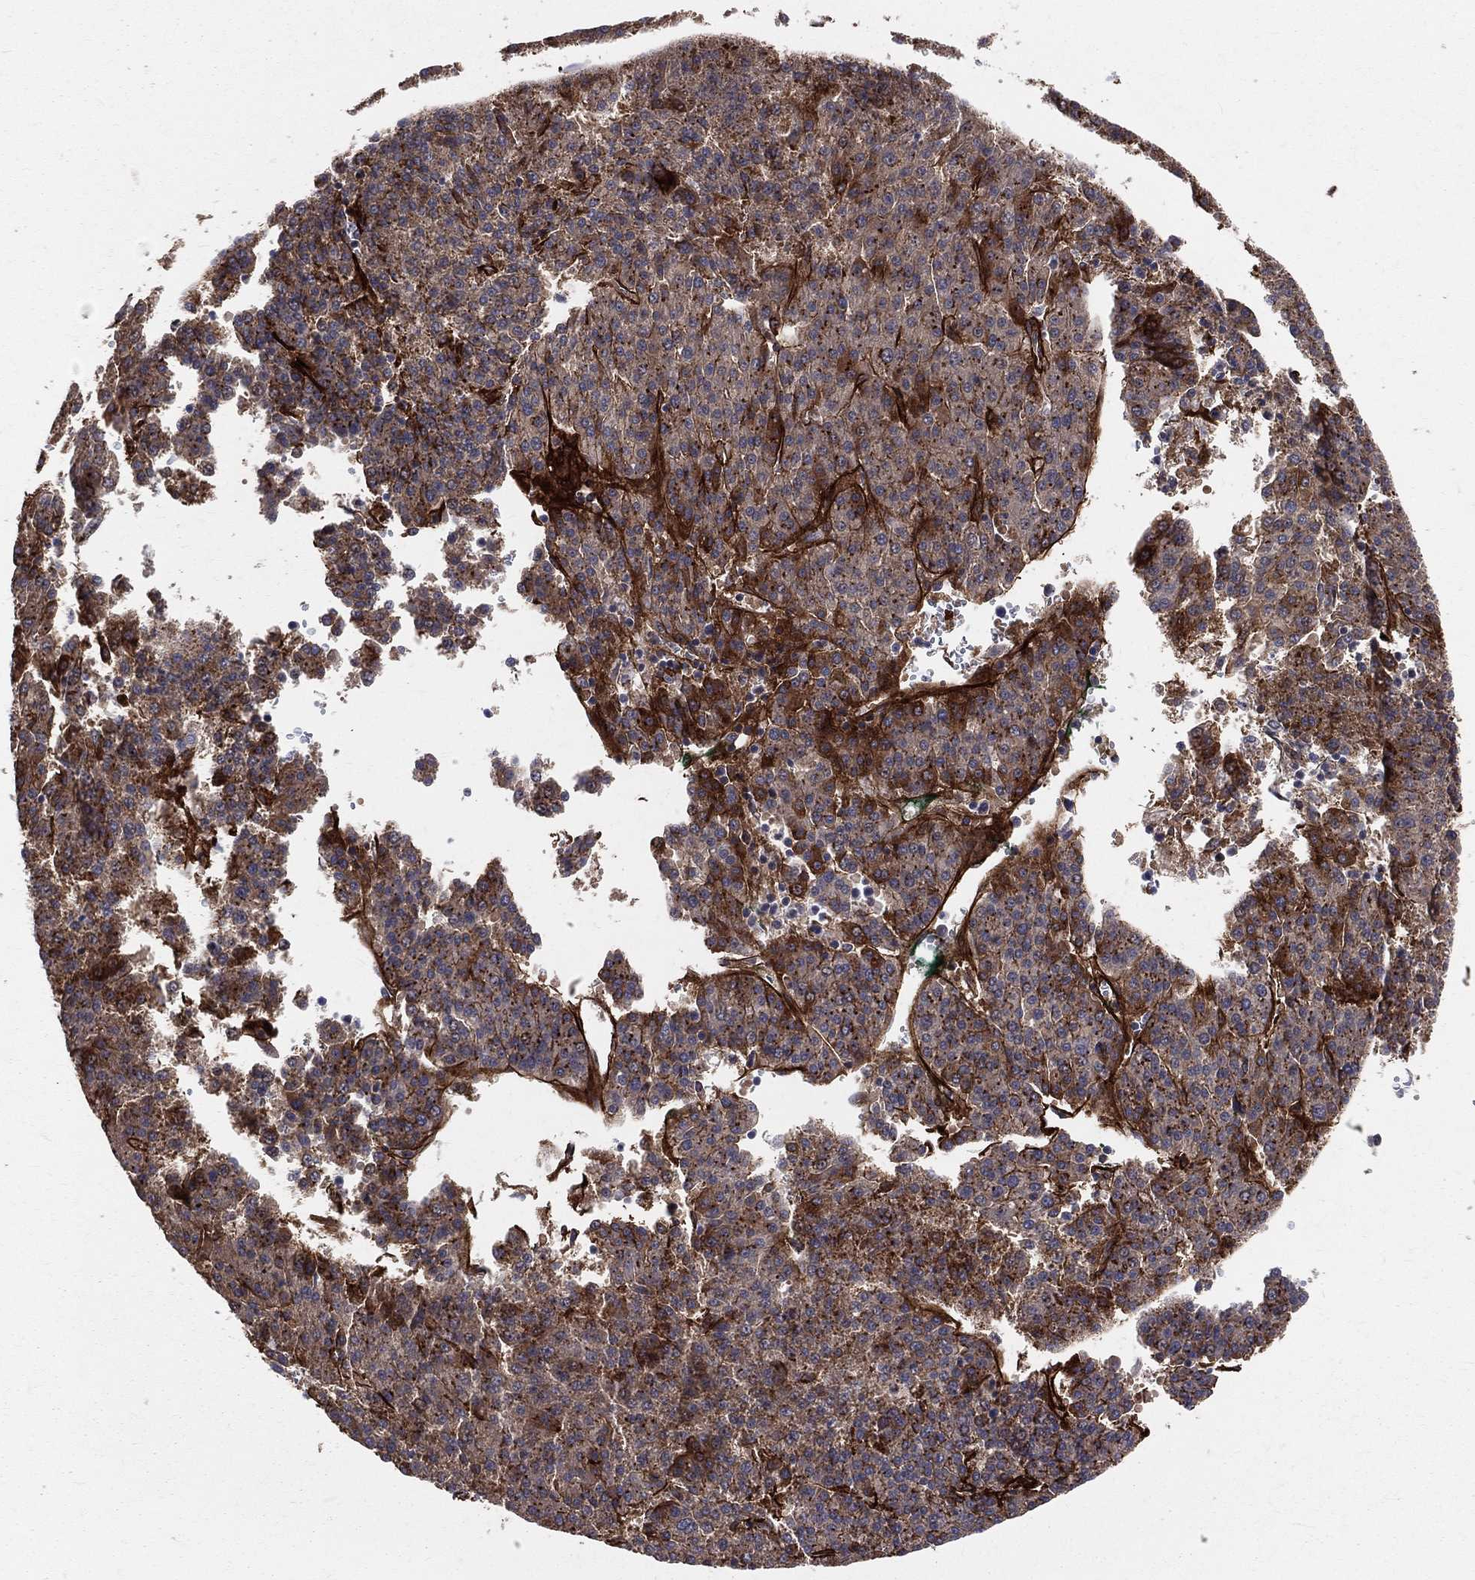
{"staining": {"intensity": "strong", "quantity": ">75%", "location": "cytoplasmic/membranous"}, "tissue": "liver cancer", "cell_type": "Tumor cells", "image_type": "cancer", "snomed": [{"axis": "morphology", "description": "Carcinoma, Hepatocellular, NOS"}, {"axis": "topography", "description": "Liver"}], "caption": "Brown immunohistochemical staining in hepatocellular carcinoma (liver) shows strong cytoplasmic/membranous expression in approximately >75% of tumor cells.", "gene": "ENTPD1", "patient": {"sex": "female", "age": 58}}